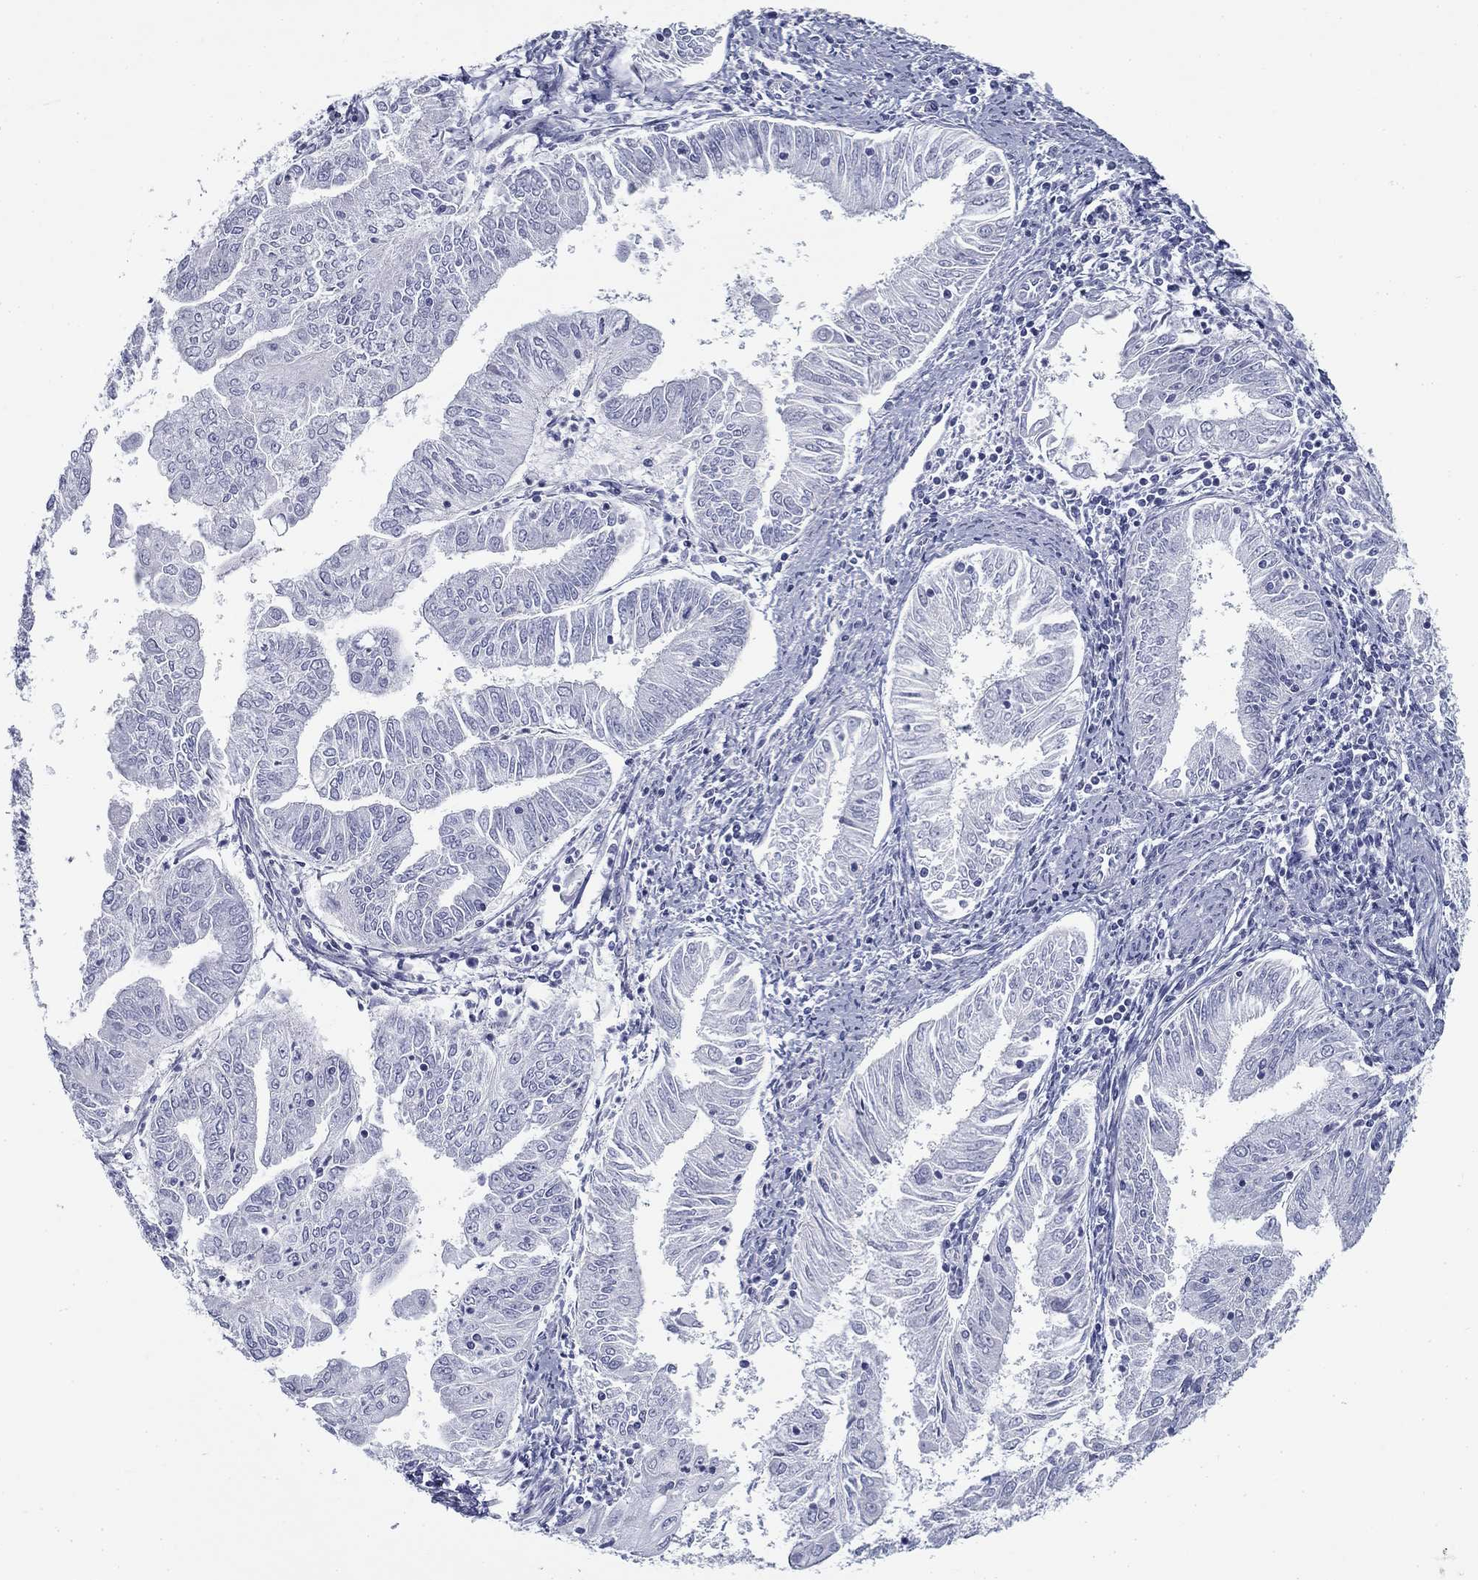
{"staining": {"intensity": "negative", "quantity": "none", "location": "none"}, "tissue": "endometrial cancer", "cell_type": "Tumor cells", "image_type": "cancer", "snomed": [{"axis": "morphology", "description": "Adenocarcinoma, NOS"}, {"axis": "topography", "description": "Endometrium"}], "caption": "An IHC image of endometrial cancer is shown. There is no staining in tumor cells of endometrial cancer.", "gene": "ZP2", "patient": {"sex": "female", "age": 56}}